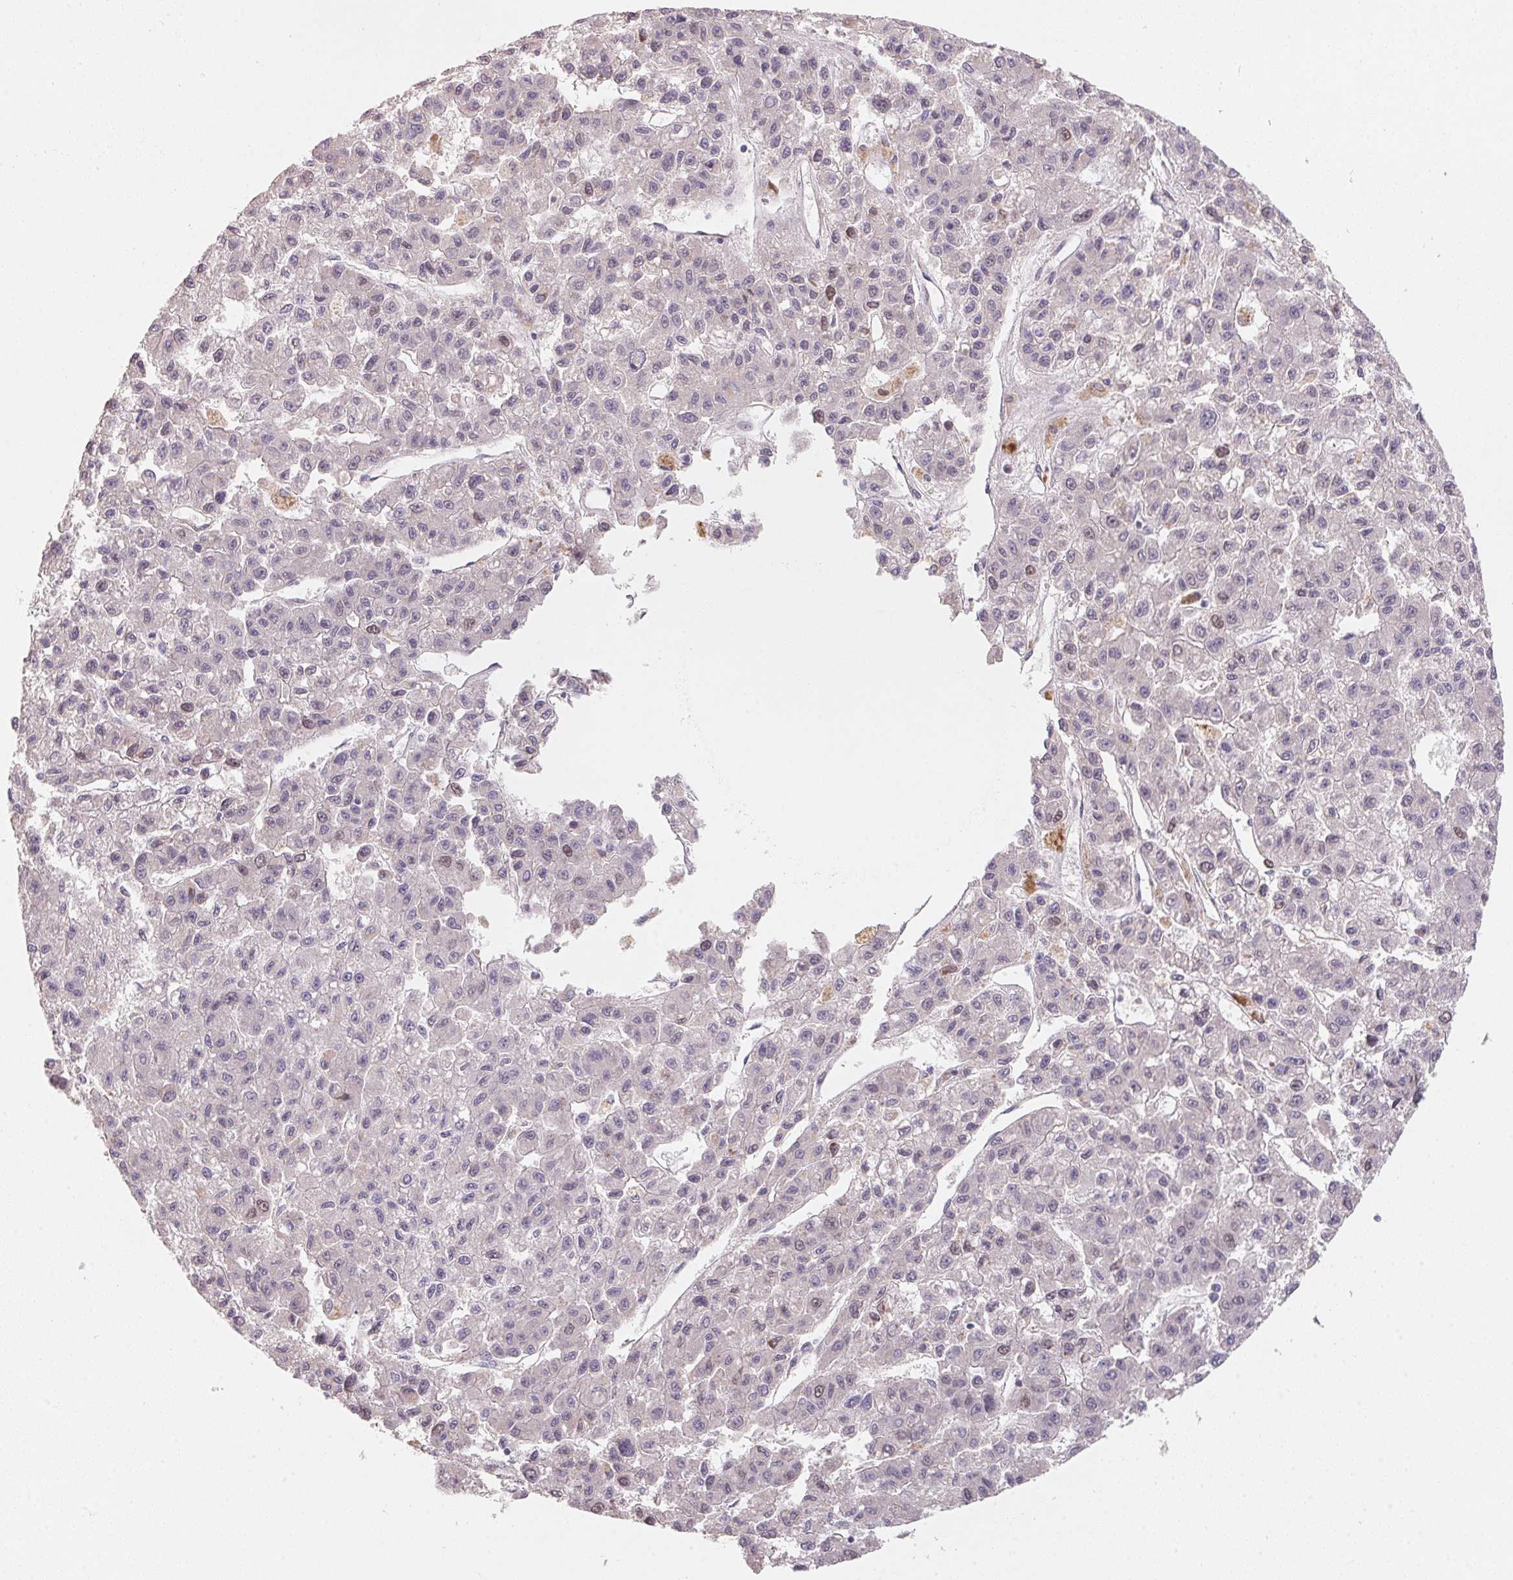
{"staining": {"intensity": "weak", "quantity": "<25%", "location": "nuclear"}, "tissue": "liver cancer", "cell_type": "Tumor cells", "image_type": "cancer", "snomed": [{"axis": "morphology", "description": "Carcinoma, Hepatocellular, NOS"}, {"axis": "topography", "description": "Liver"}], "caption": "This is an immunohistochemistry (IHC) micrograph of human liver cancer. There is no staining in tumor cells.", "gene": "KIFC1", "patient": {"sex": "male", "age": 70}}